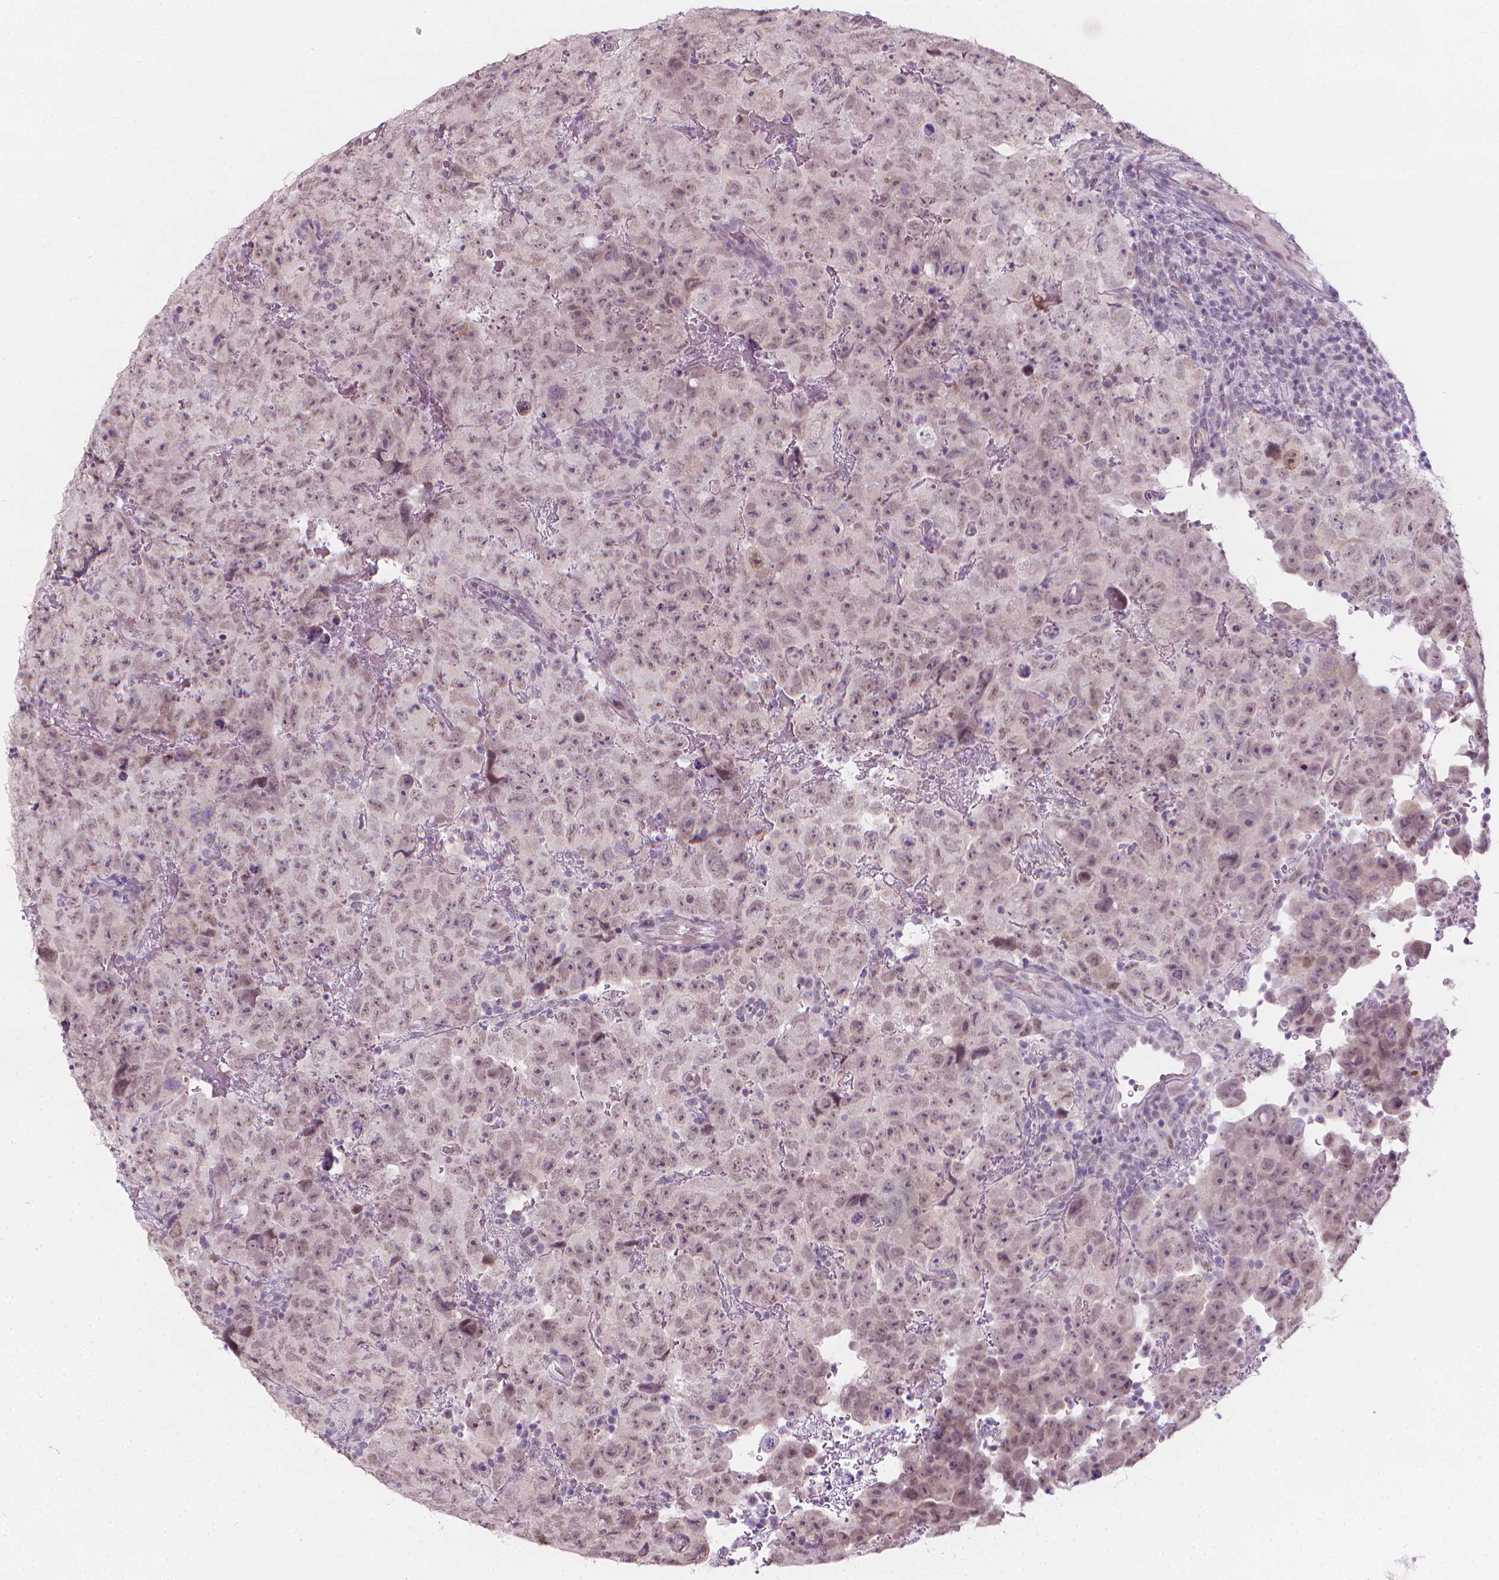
{"staining": {"intensity": "weak", "quantity": ">75%", "location": "nuclear"}, "tissue": "testis cancer", "cell_type": "Tumor cells", "image_type": "cancer", "snomed": [{"axis": "morphology", "description": "Carcinoma, Embryonal, NOS"}, {"axis": "topography", "description": "Testis"}], "caption": "The micrograph demonstrates immunohistochemical staining of testis cancer. There is weak nuclear staining is identified in about >75% of tumor cells. (DAB IHC with brightfield microscopy, high magnification).", "gene": "CDKN1C", "patient": {"sex": "male", "age": 24}}